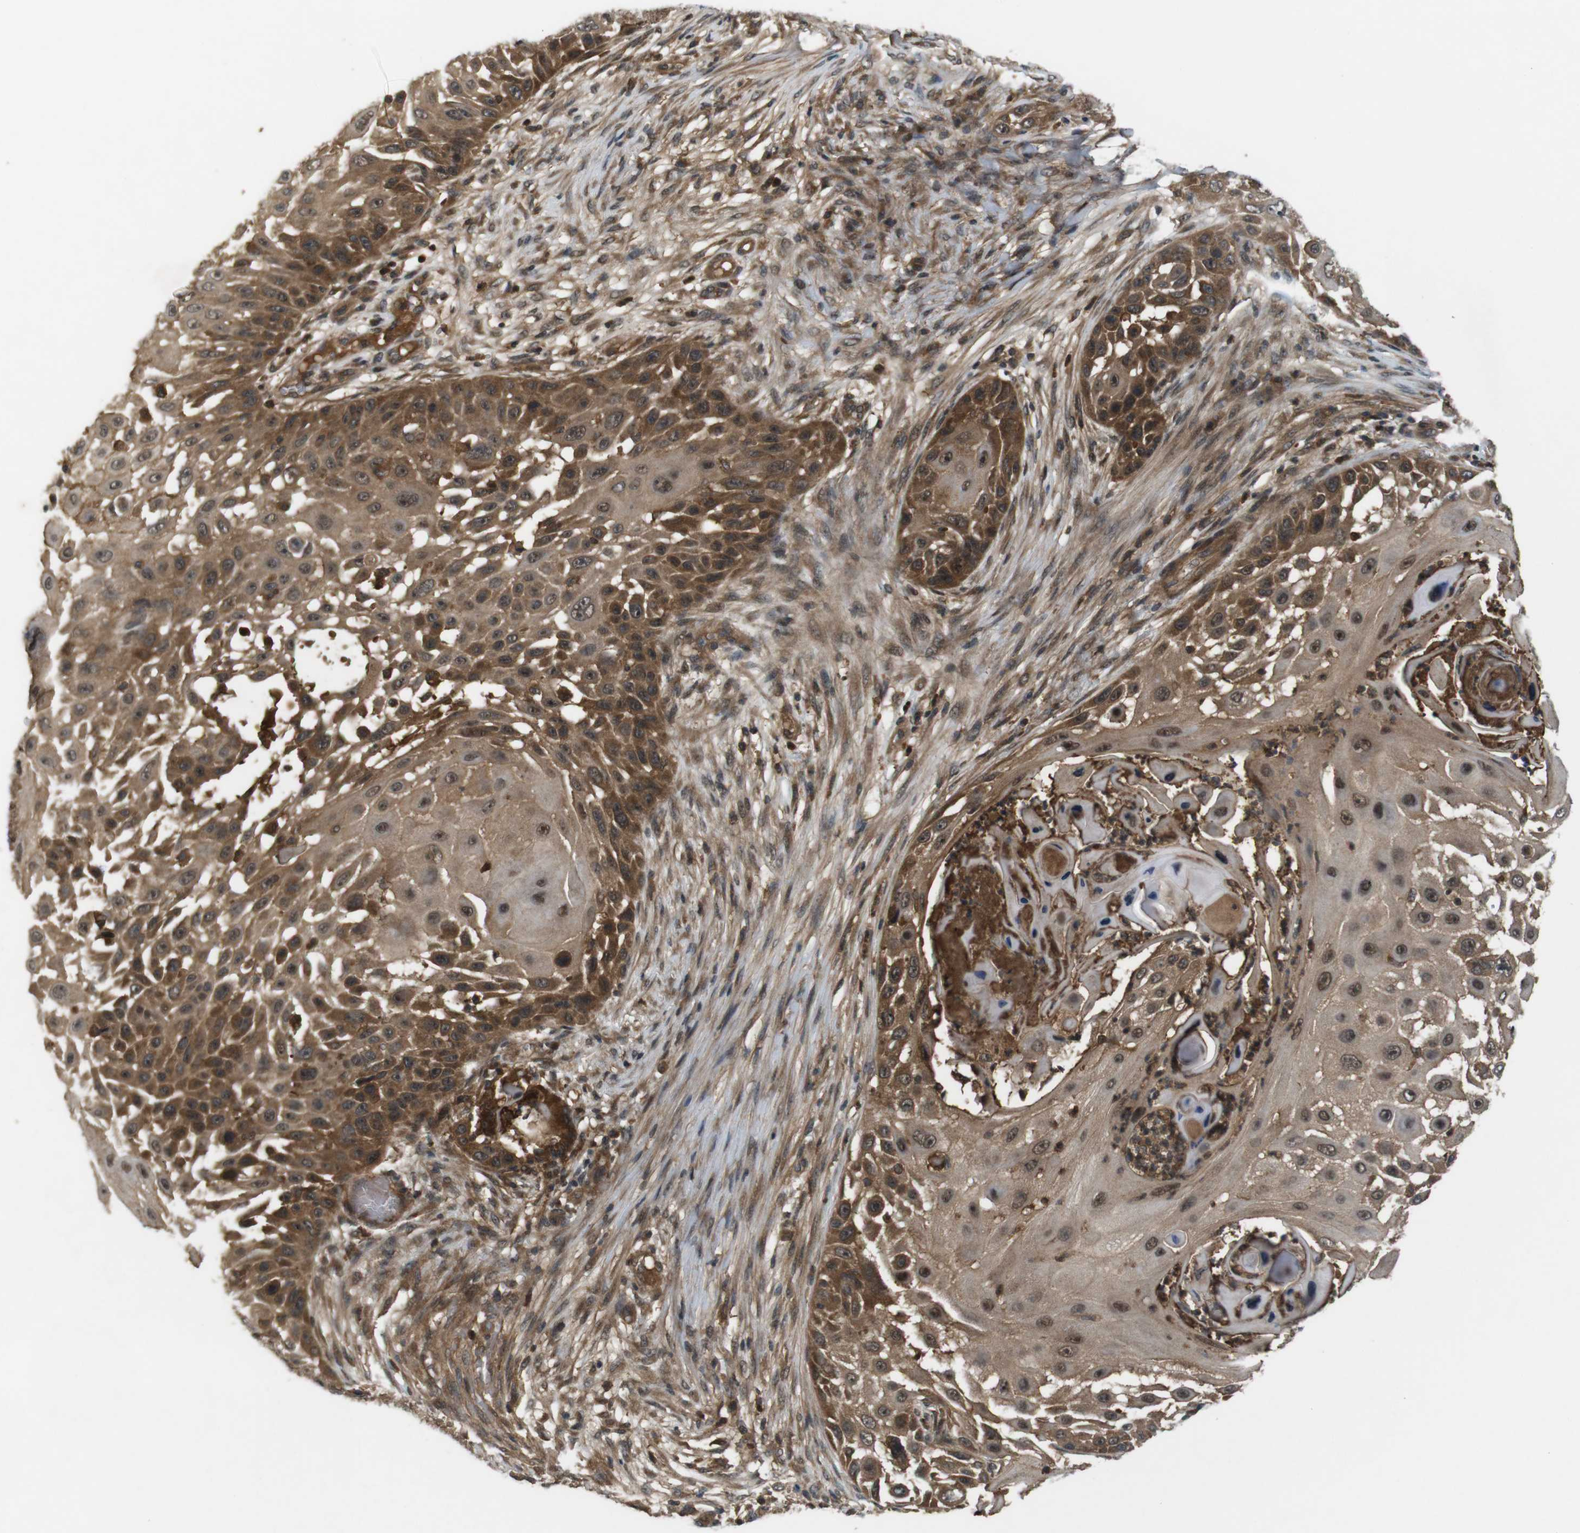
{"staining": {"intensity": "moderate", "quantity": ">75%", "location": "cytoplasmic/membranous"}, "tissue": "skin cancer", "cell_type": "Tumor cells", "image_type": "cancer", "snomed": [{"axis": "morphology", "description": "Squamous cell carcinoma, NOS"}, {"axis": "topography", "description": "Skin"}], "caption": "Approximately >75% of tumor cells in skin cancer reveal moderate cytoplasmic/membranous protein staining as visualized by brown immunohistochemical staining.", "gene": "NFKBIE", "patient": {"sex": "female", "age": 44}}